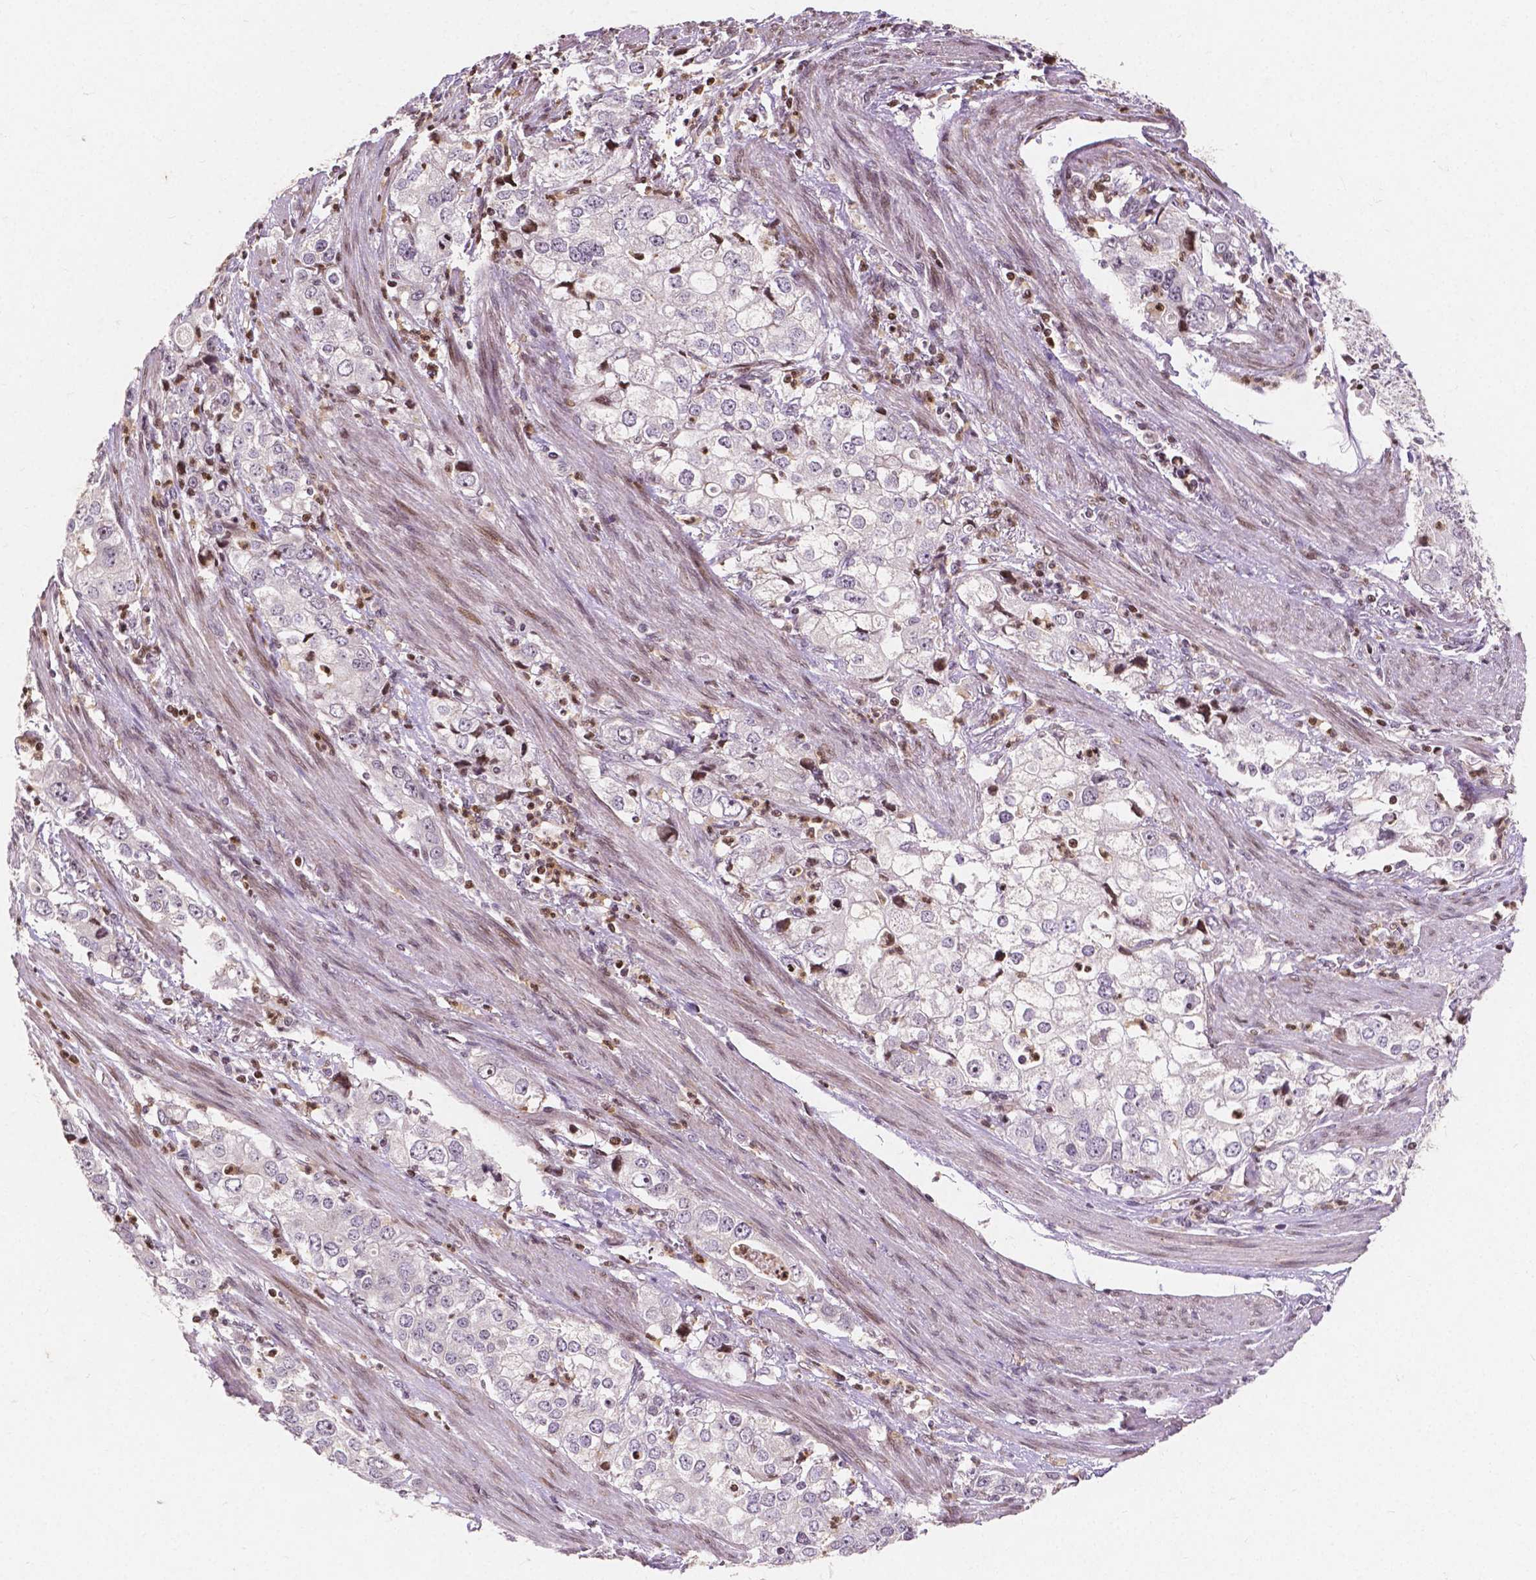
{"staining": {"intensity": "negative", "quantity": "none", "location": "none"}, "tissue": "stomach cancer", "cell_type": "Tumor cells", "image_type": "cancer", "snomed": [{"axis": "morphology", "description": "Adenocarcinoma, NOS"}, {"axis": "topography", "description": "Stomach, upper"}], "caption": "Immunohistochemistry photomicrograph of neoplastic tissue: stomach cancer (adenocarcinoma) stained with DAB (3,3'-diaminobenzidine) displays no significant protein staining in tumor cells. (DAB immunohistochemistry (IHC) with hematoxylin counter stain).", "gene": "PTPN18", "patient": {"sex": "male", "age": 75}}